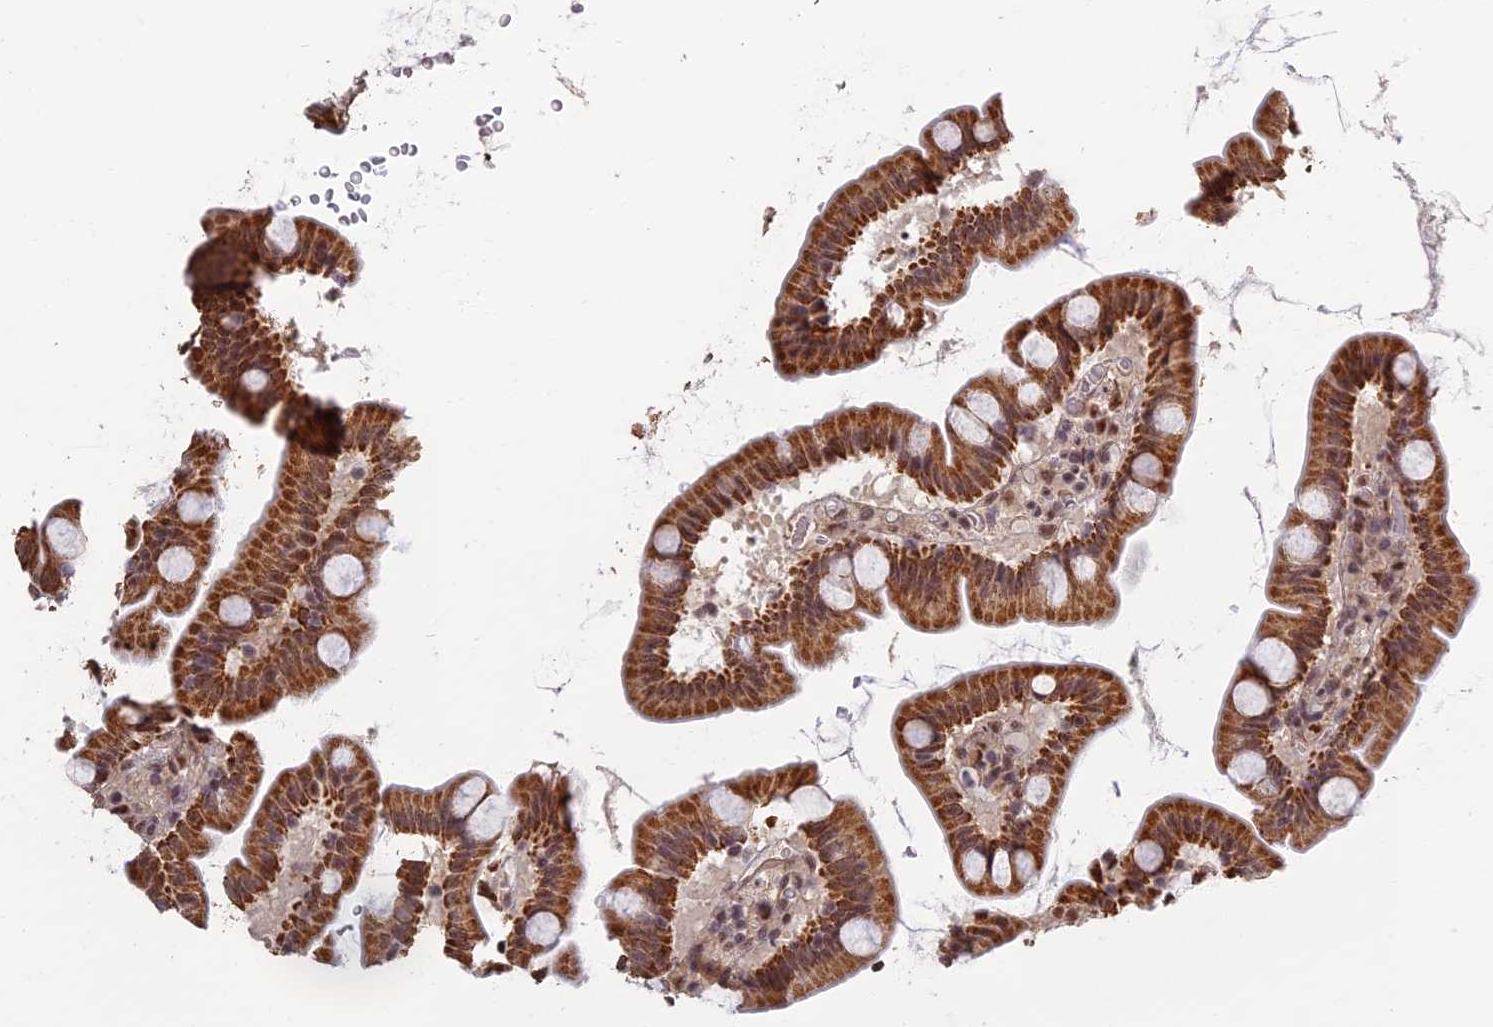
{"staining": {"intensity": "moderate", "quantity": ">75%", "location": "cytoplasmic/membranous,nuclear"}, "tissue": "small intestine", "cell_type": "Glandular cells", "image_type": "normal", "snomed": [{"axis": "morphology", "description": "Normal tissue, NOS"}, {"axis": "topography", "description": "Small intestine"}], "caption": "Immunohistochemical staining of unremarkable small intestine shows >75% levels of moderate cytoplasmic/membranous,nuclear protein positivity in about >75% of glandular cells. Nuclei are stained in blue.", "gene": "MORF4L1", "patient": {"sex": "female", "age": 68}}